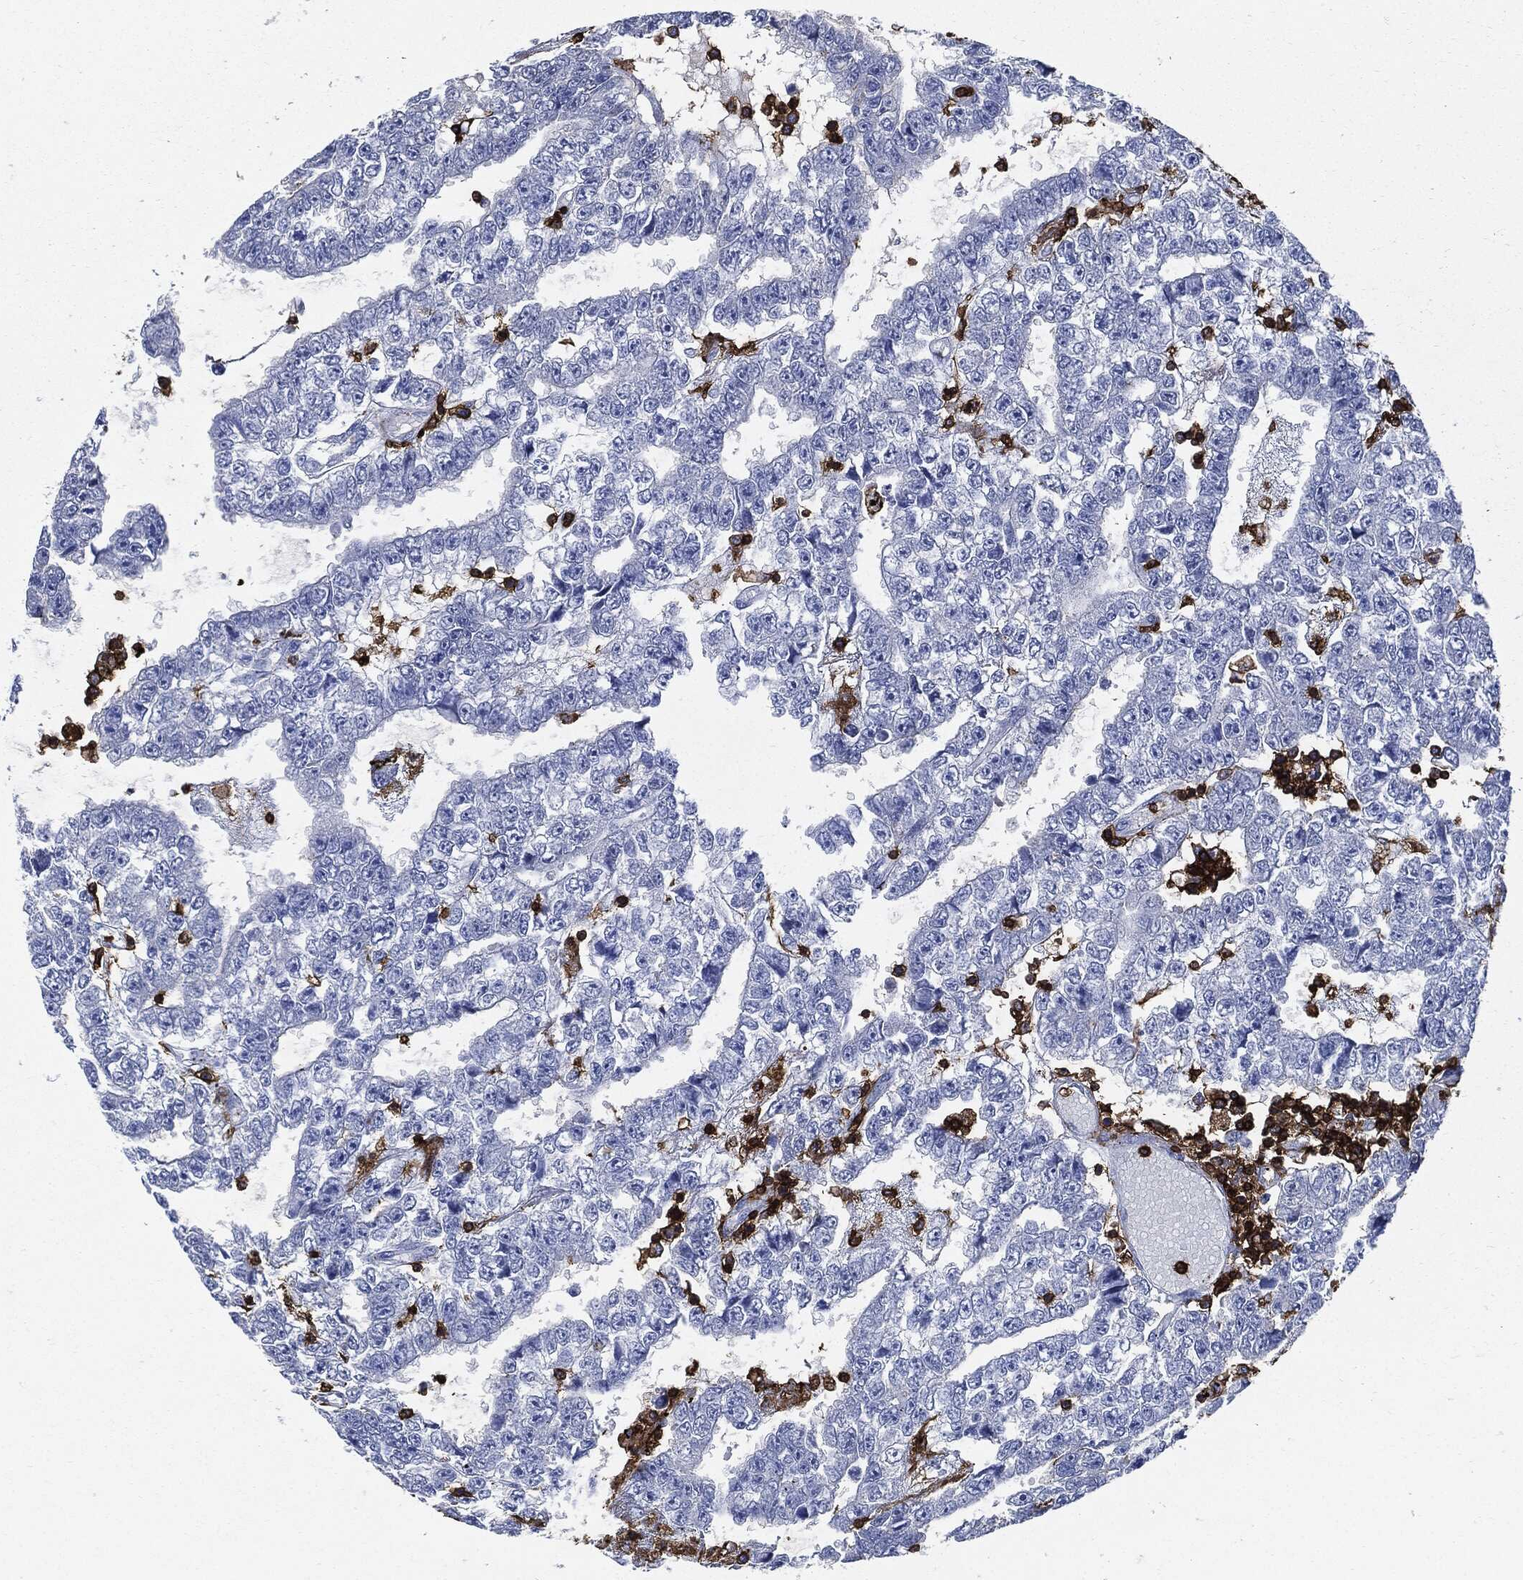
{"staining": {"intensity": "negative", "quantity": "none", "location": "none"}, "tissue": "testis cancer", "cell_type": "Tumor cells", "image_type": "cancer", "snomed": [{"axis": "morphology", "description": "Carcinoma, Embryonal, NOS"}, {"axis": "topography", "description": "Testis"}], "caption": "This image is of testis embryonal carcinoma stained with immunohistochemistry to label a protein in brown with the nuclei are counter-stained blue. There is no expression in tumor cells.", "gene": "PTPRC", "patient": {"sex": "male", "age": 25}}